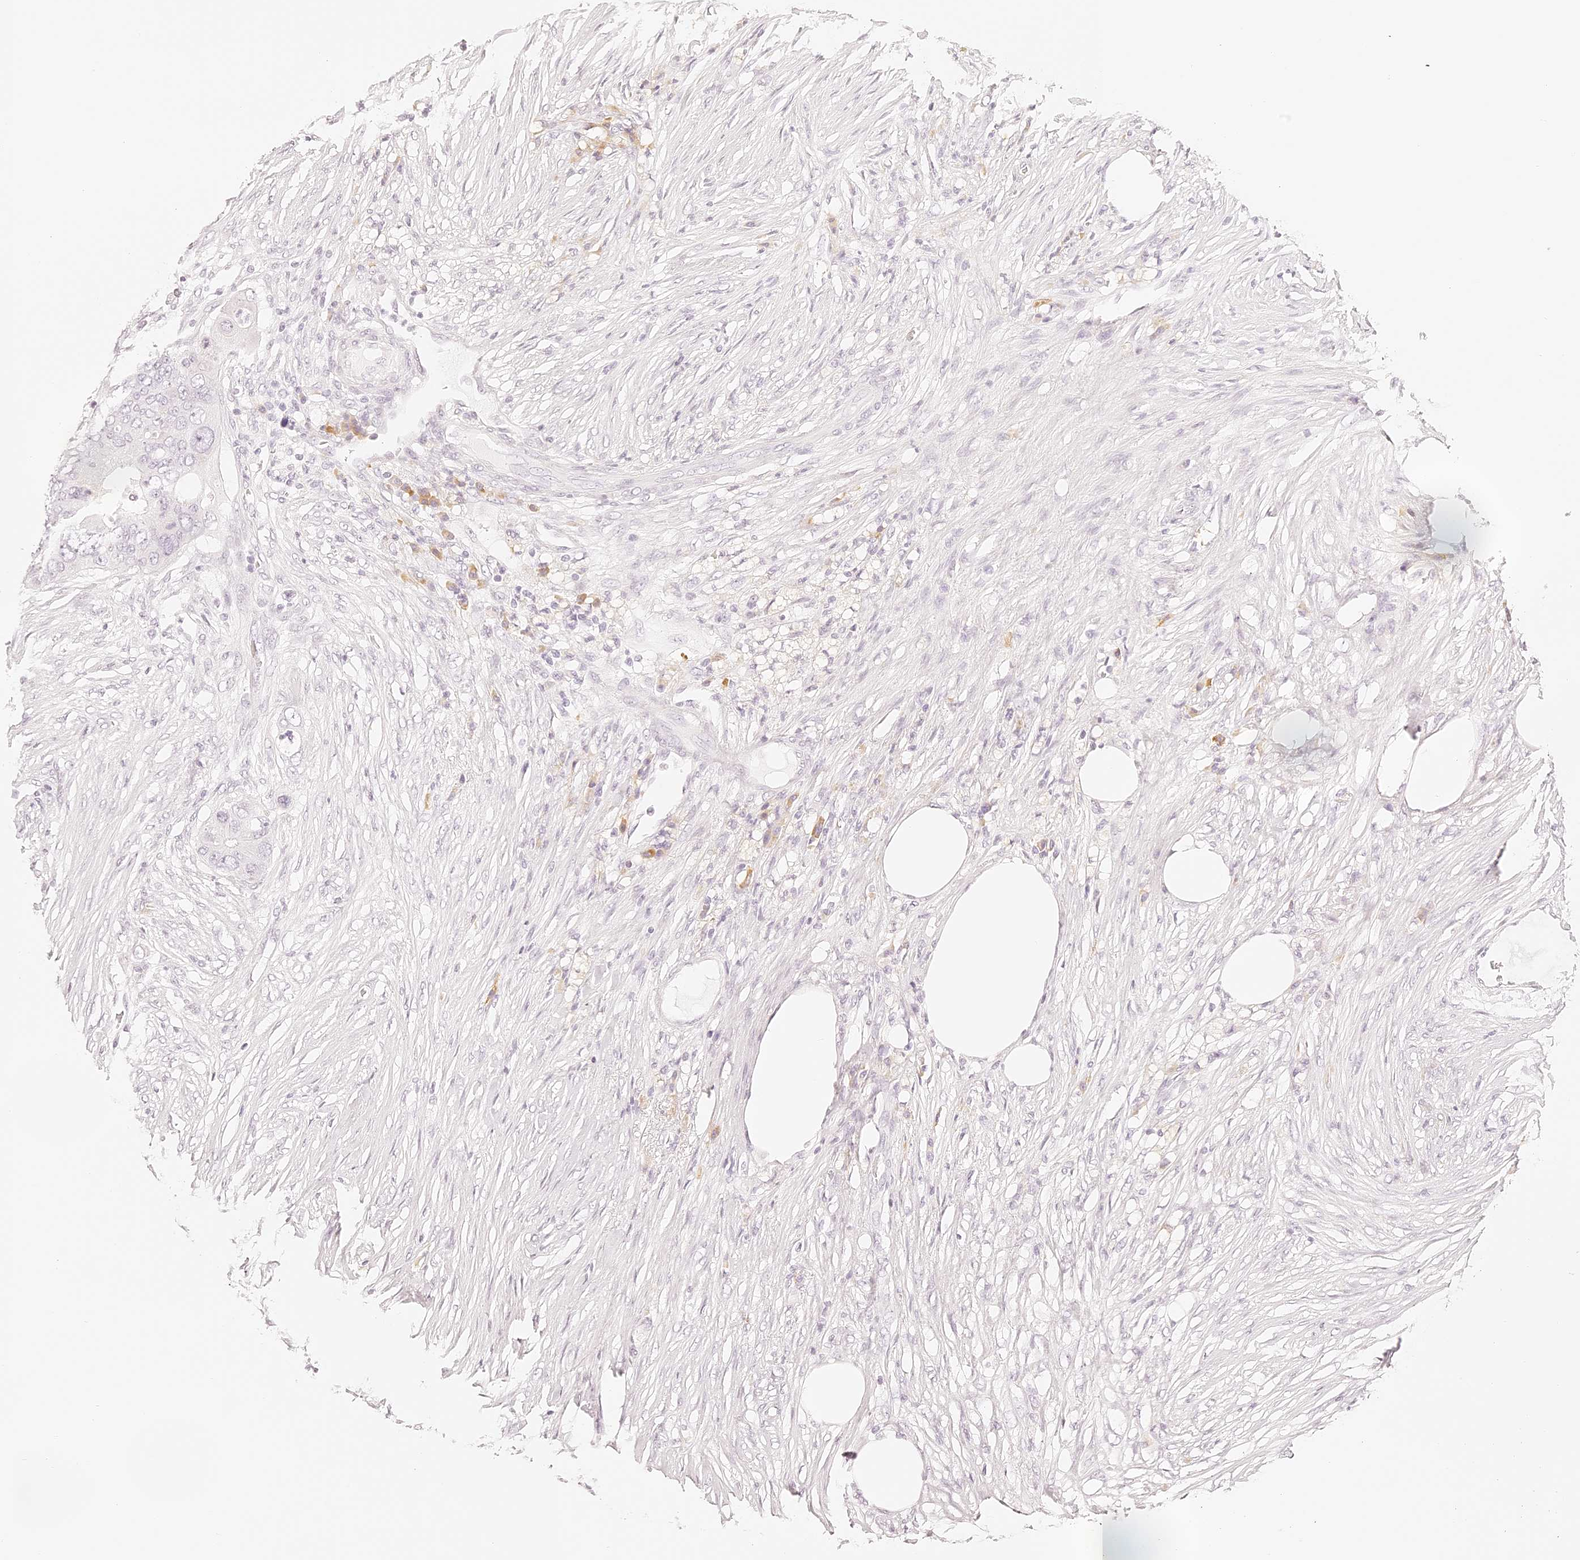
{"staining": {"intensity": "negative", "quantity": "none", "location": "none"}, "tissue": "colorectal cancer", "cell_type": "Tumor cells", "image_type": "cancer", "snomed": [{"axis": "morphology", "description": "Adenocarcinoma, NOS"}, {"axis": "topography", "description": "Colon"}], "caption": "Tumor cells show no significant protein positivity in colorectal cancer (adenocarcinoma).", "gene": "TRIM45", "patient": {"sex": "male", "age": 71}}